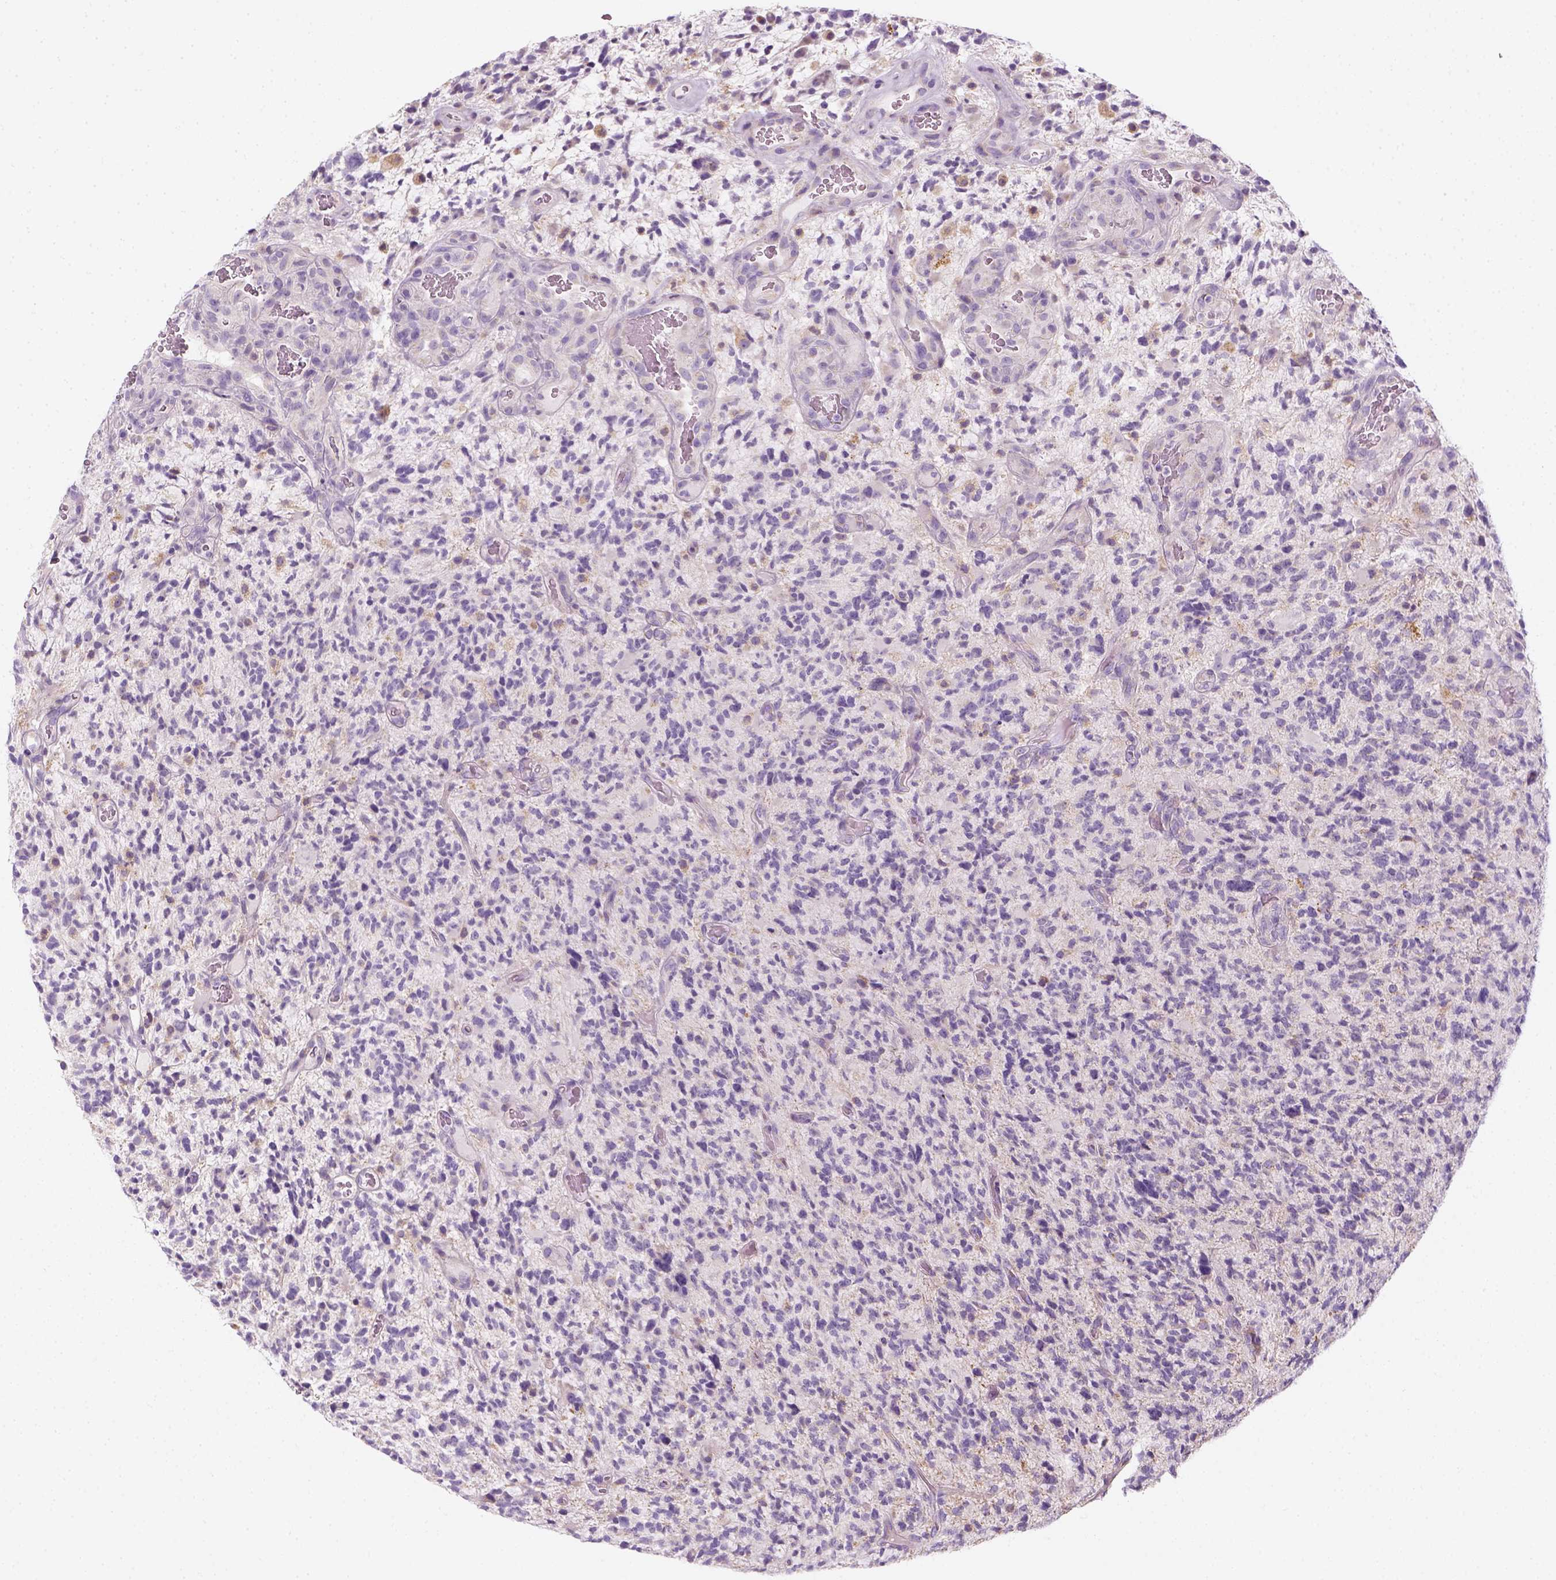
{"staining": {"intensity": "negative", "quantity": "none", "location": "none"}, "tissue": "glioma", "cell_type": "Tumor cells", "image_type": "cancer", "snomed": [{"axis": "morphology", "description": "Glioma, malignant, High grade"}, {"axis": "topography", "description": "Brain"}], "caption": "High power microscopy histopathology image of an IHC histopathology image of glioma, revealing no significant staining in tumor cells.", "gene": "AWAT2", "patient": {"sex": "female", "age": 71}}